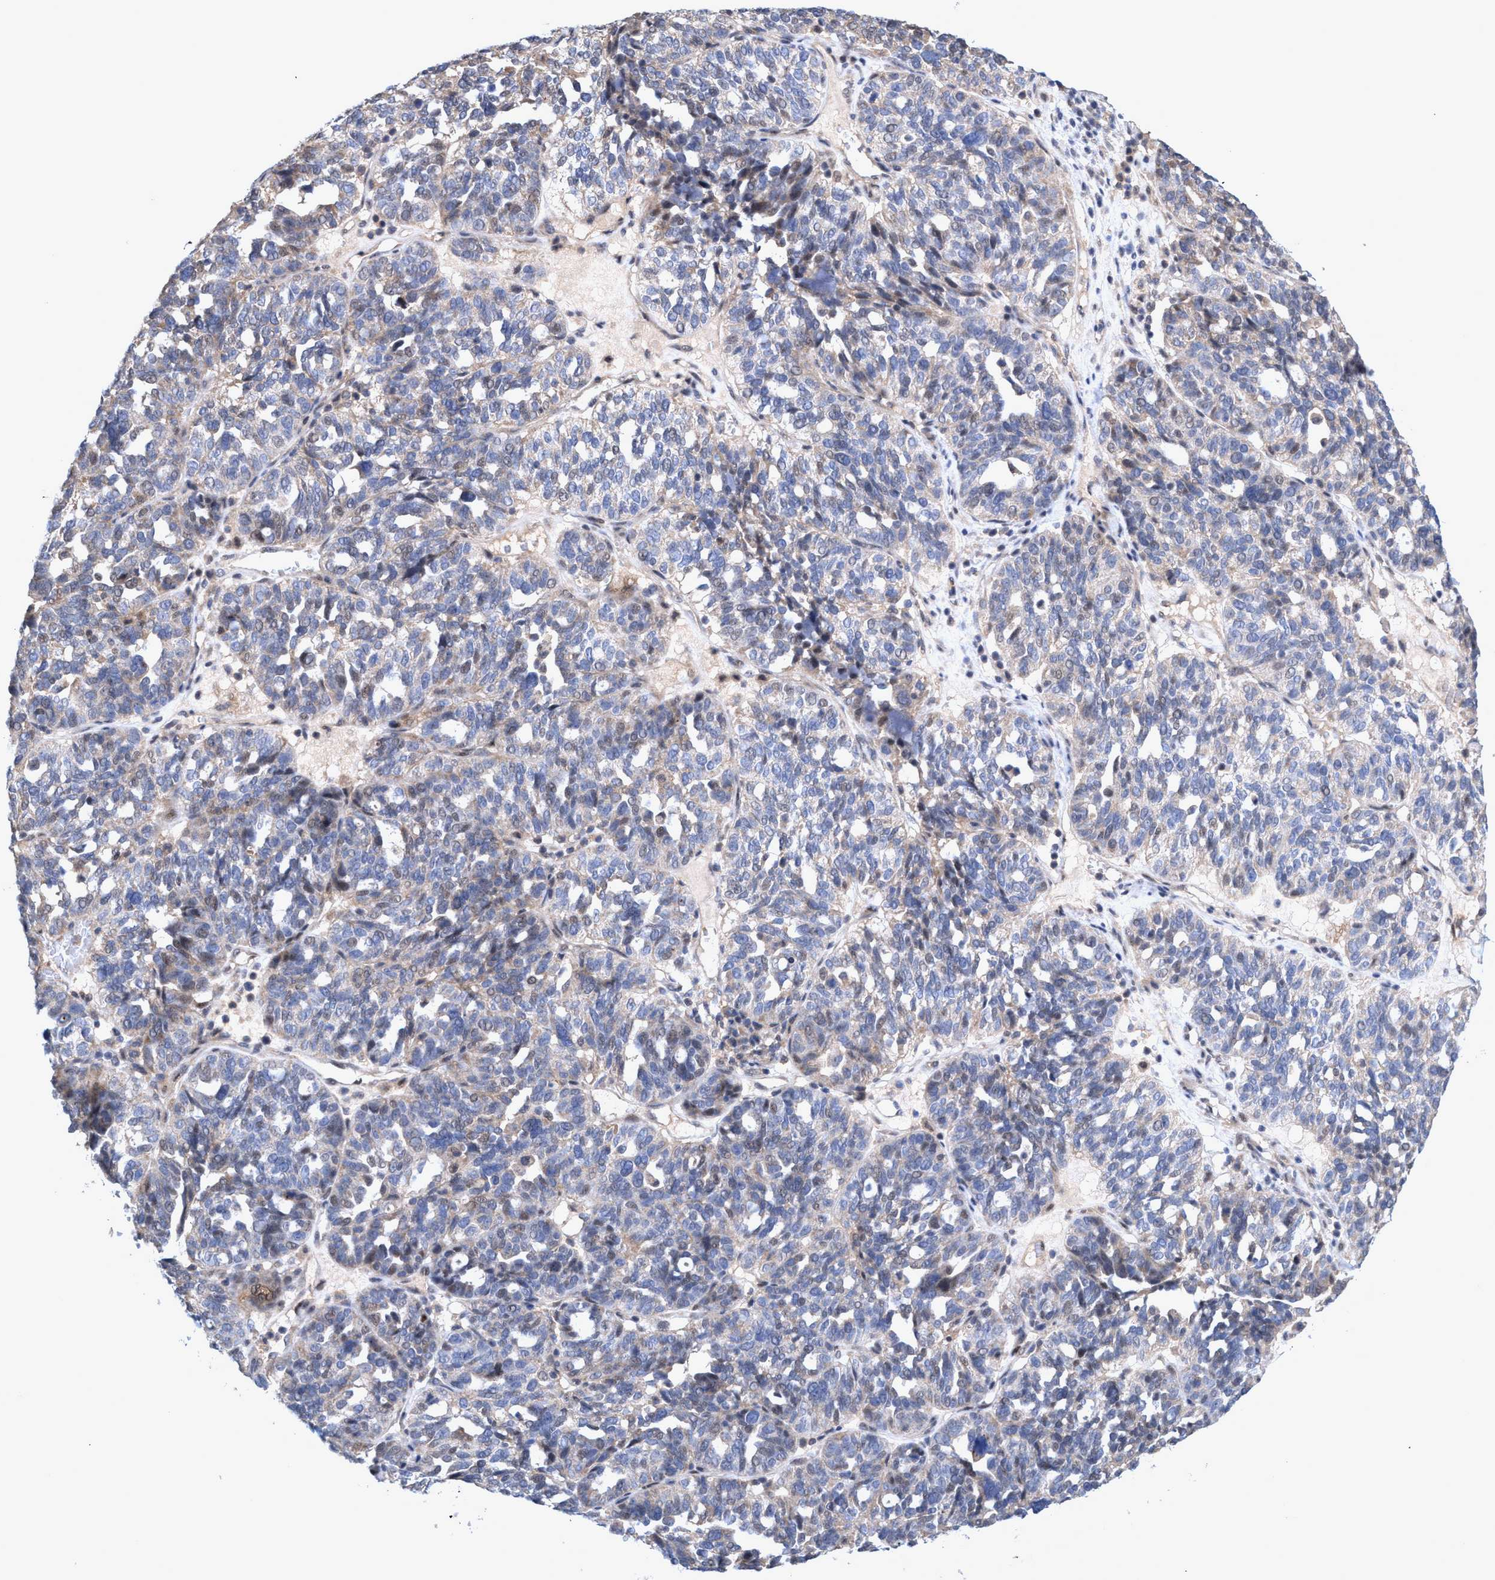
{"staining": {"intensity": "weak", "quantity": "<25%", "location": "cytoplasmic/membranous"}, "tissue": "ovarian cancer", "cell_type": "Tumor cells", "image_type": "cancer", "snomed": [{"axis": "morphology", "description": "Cystadenocarcinoma, serous, NOS"}, {"axis": "topography", "description": "Ovary"}], "caption": "Ovarian cancer stained for a protein using immunohistochemistry exhibits no staining tumor cells.", "gene": "ZNF677", "patient": {"sex": "female", "age": 59}}